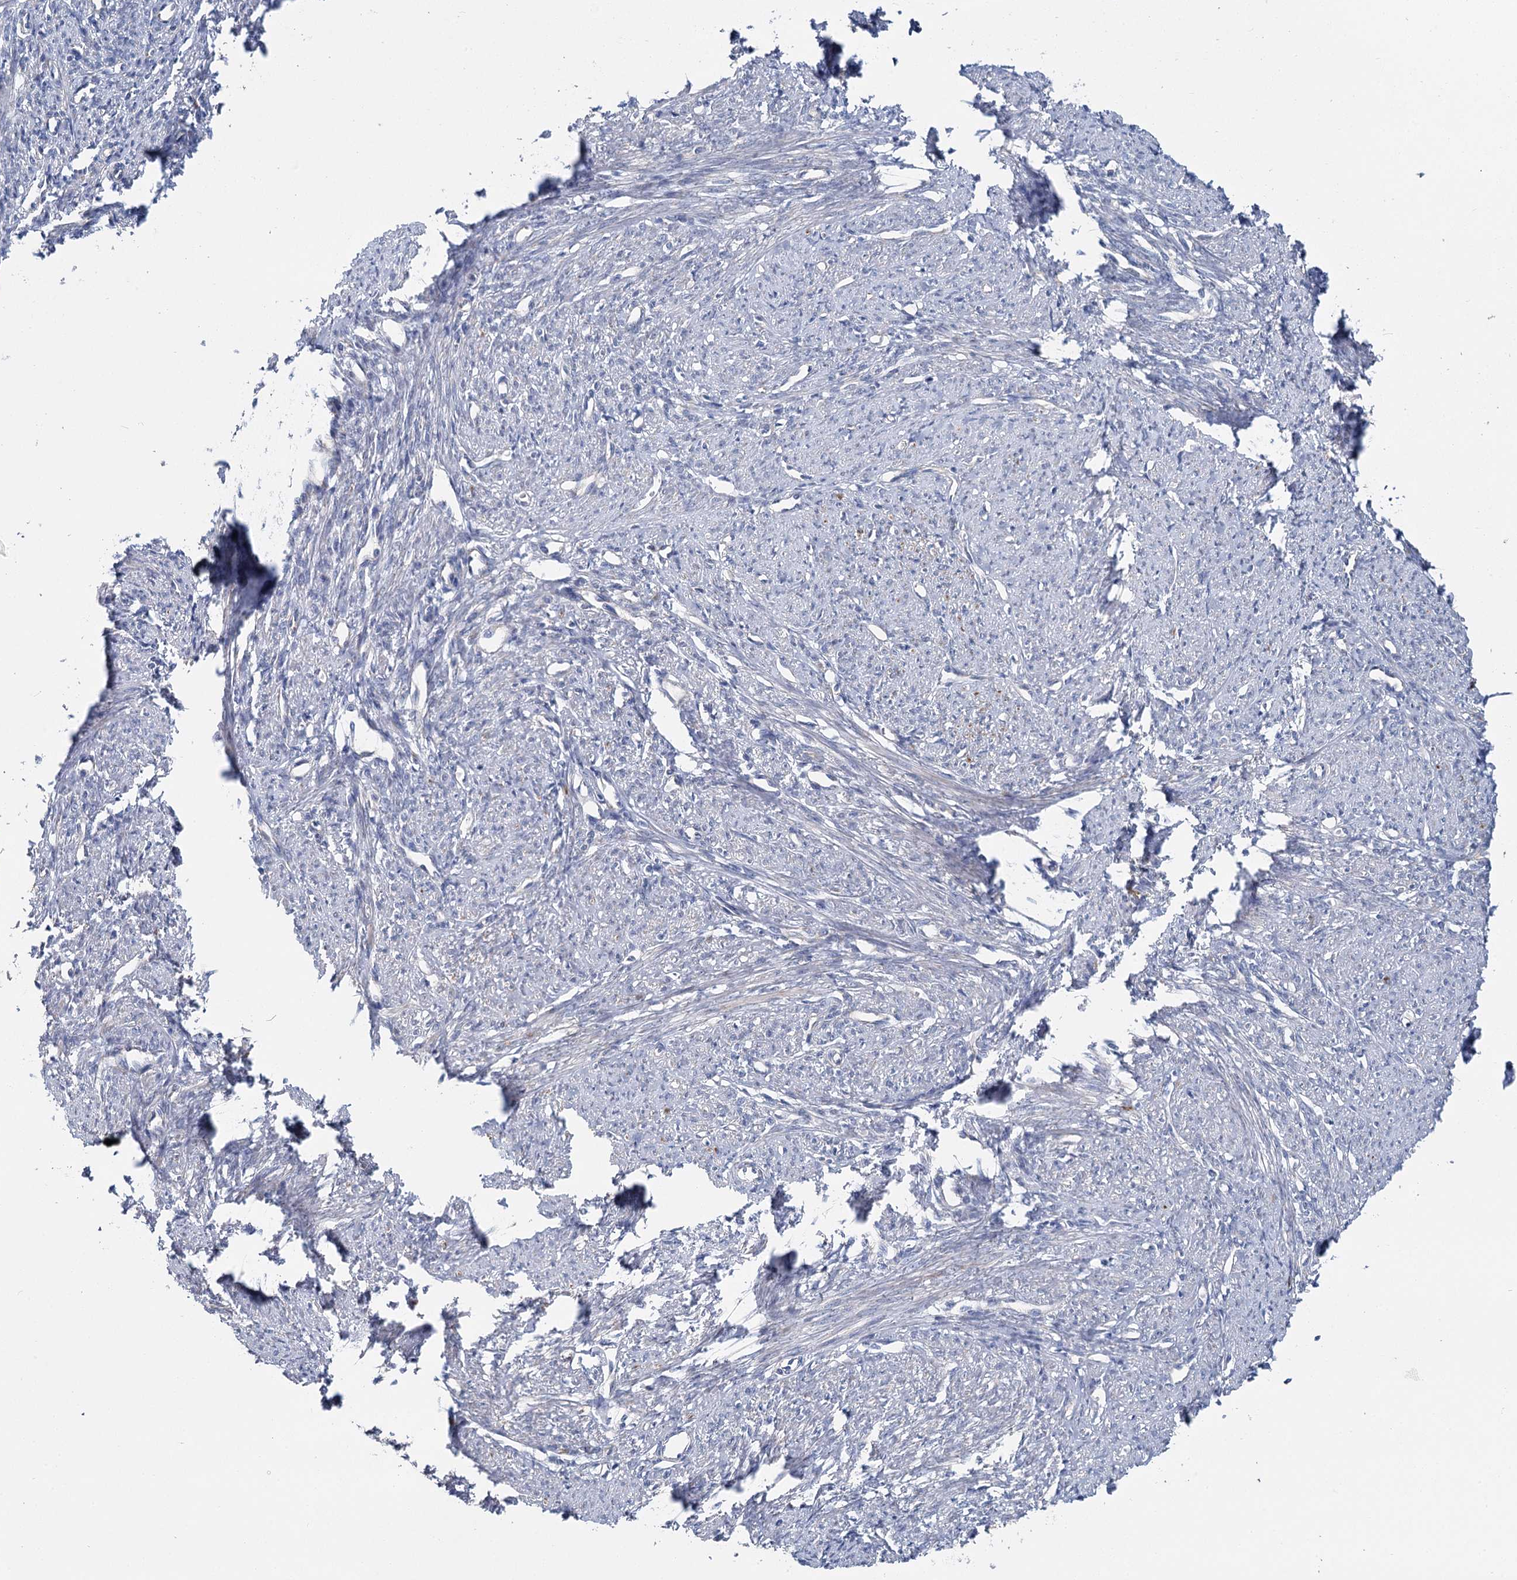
{"staining": {"intensity": "negative", "quantity": "none", "location": "none"}, "tissue": "smooth muscle", "cell_type": "Smooth muscle cells", "image_type": "normal", "snomed": [{"axis": "morphology", "description": "Normal tissue, NOS"}, {"axis": "topography", "description": "Smooth muscle"}, {"axis": "topography", "description": "Uterus"}], "caption": "A high-resolution histopathology image shows IHC staining of unremarkable smooth muscle, which exhibits no significant staining in smooth muscle cells. Brightfield microscopy of immunohistochemistry stained with DAB (3,3'-diaminobenzidine) (brown) and hematoxylin (blue), captured at high magnification.", "gene": "ANKRD16", "patient": {"sex": "female", "age": 59}}